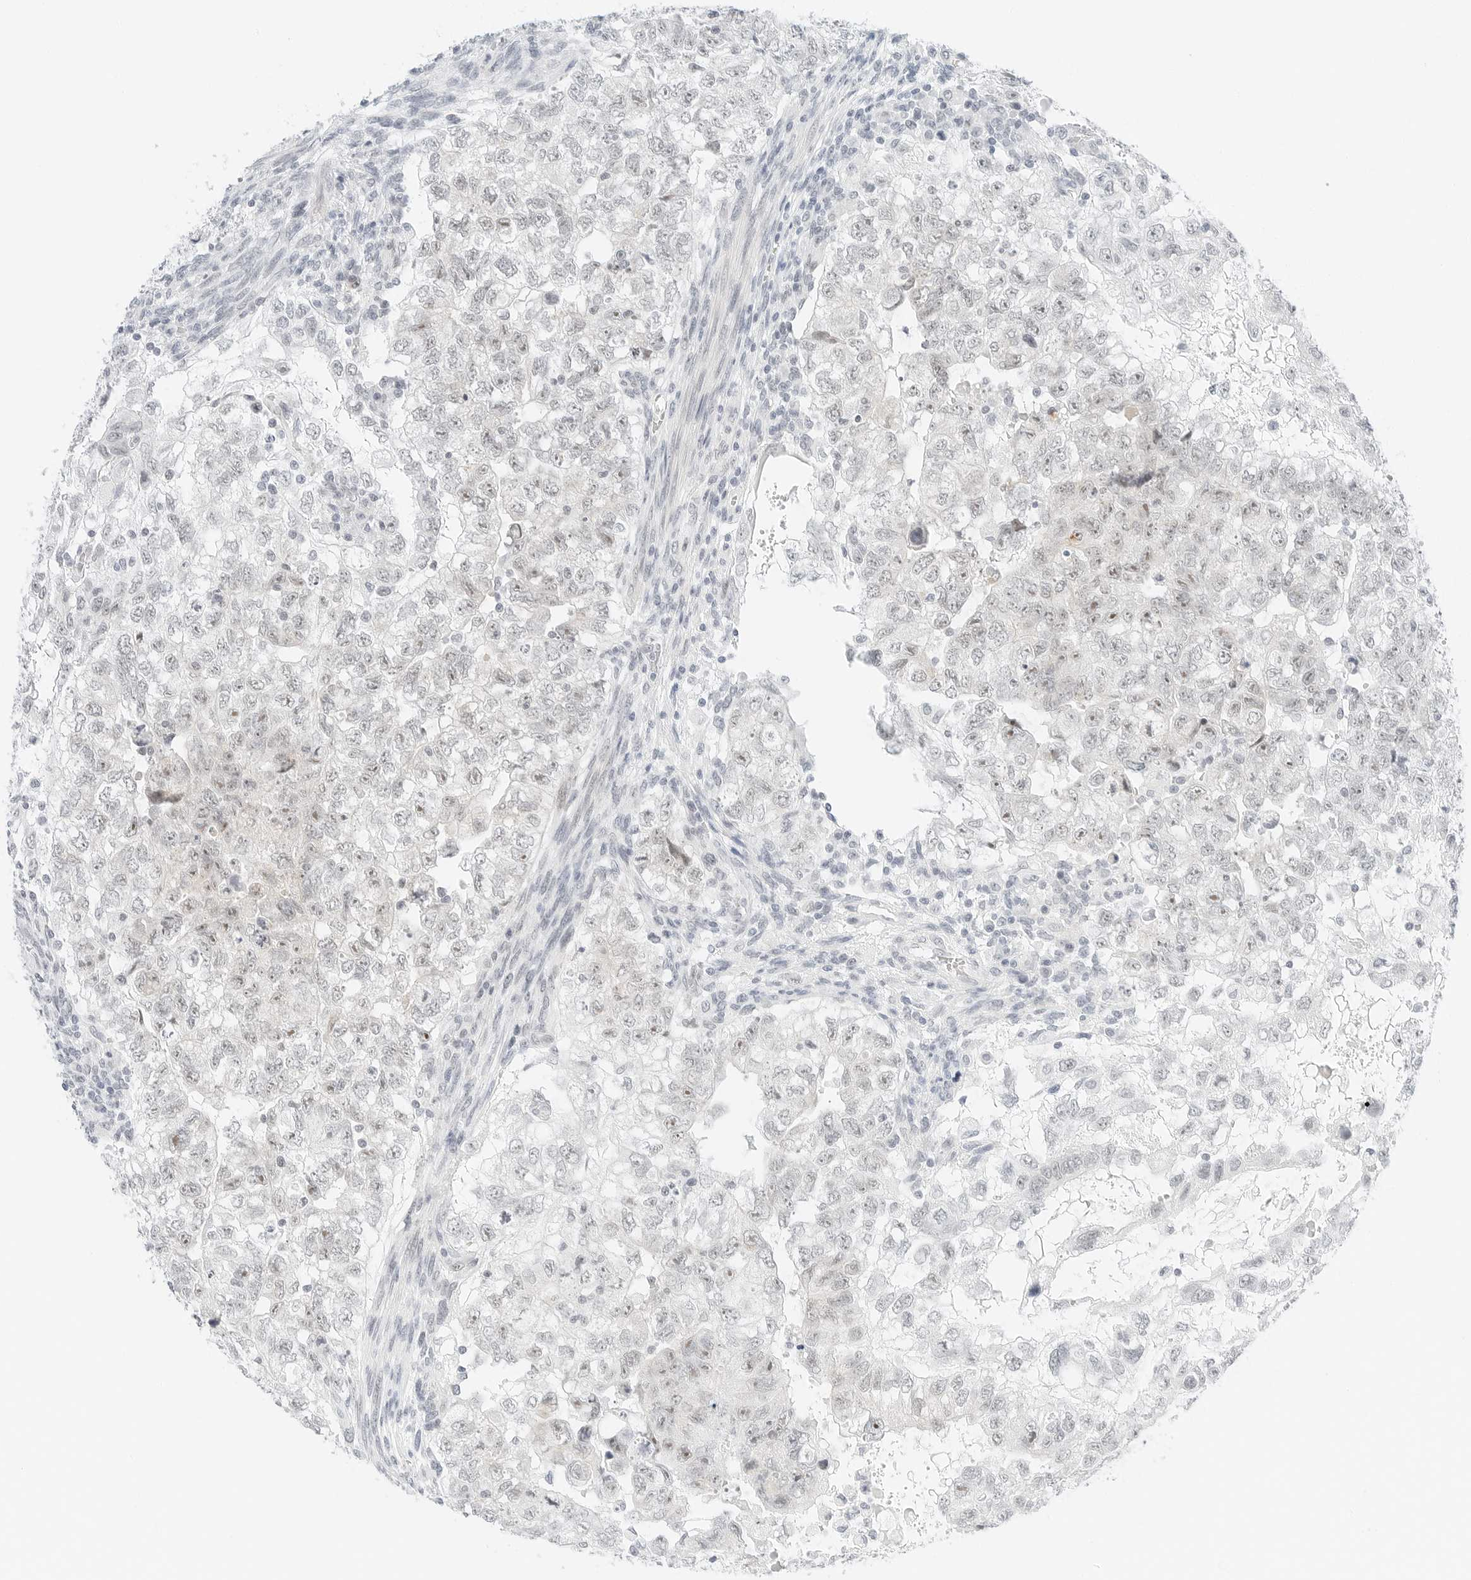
{"staining": {"intensity": "weak", "quantity": "<25%", "location": "nuclear"}, "tissue": "testis cancer", "cell_type": "Tumor cells", "image_type": "cancer", "snomed": [{"axis": "morphology", "description": "Carcinoma, Embryonal, NOS"}, {"axis": "topography", "description": "Testis"}], "caption": "The photomicrograph demonstrates no significant staining in tumor cells of testis cancer.", "gene": "CCSAP", "patient": {"sex": "male", "age": 37}}